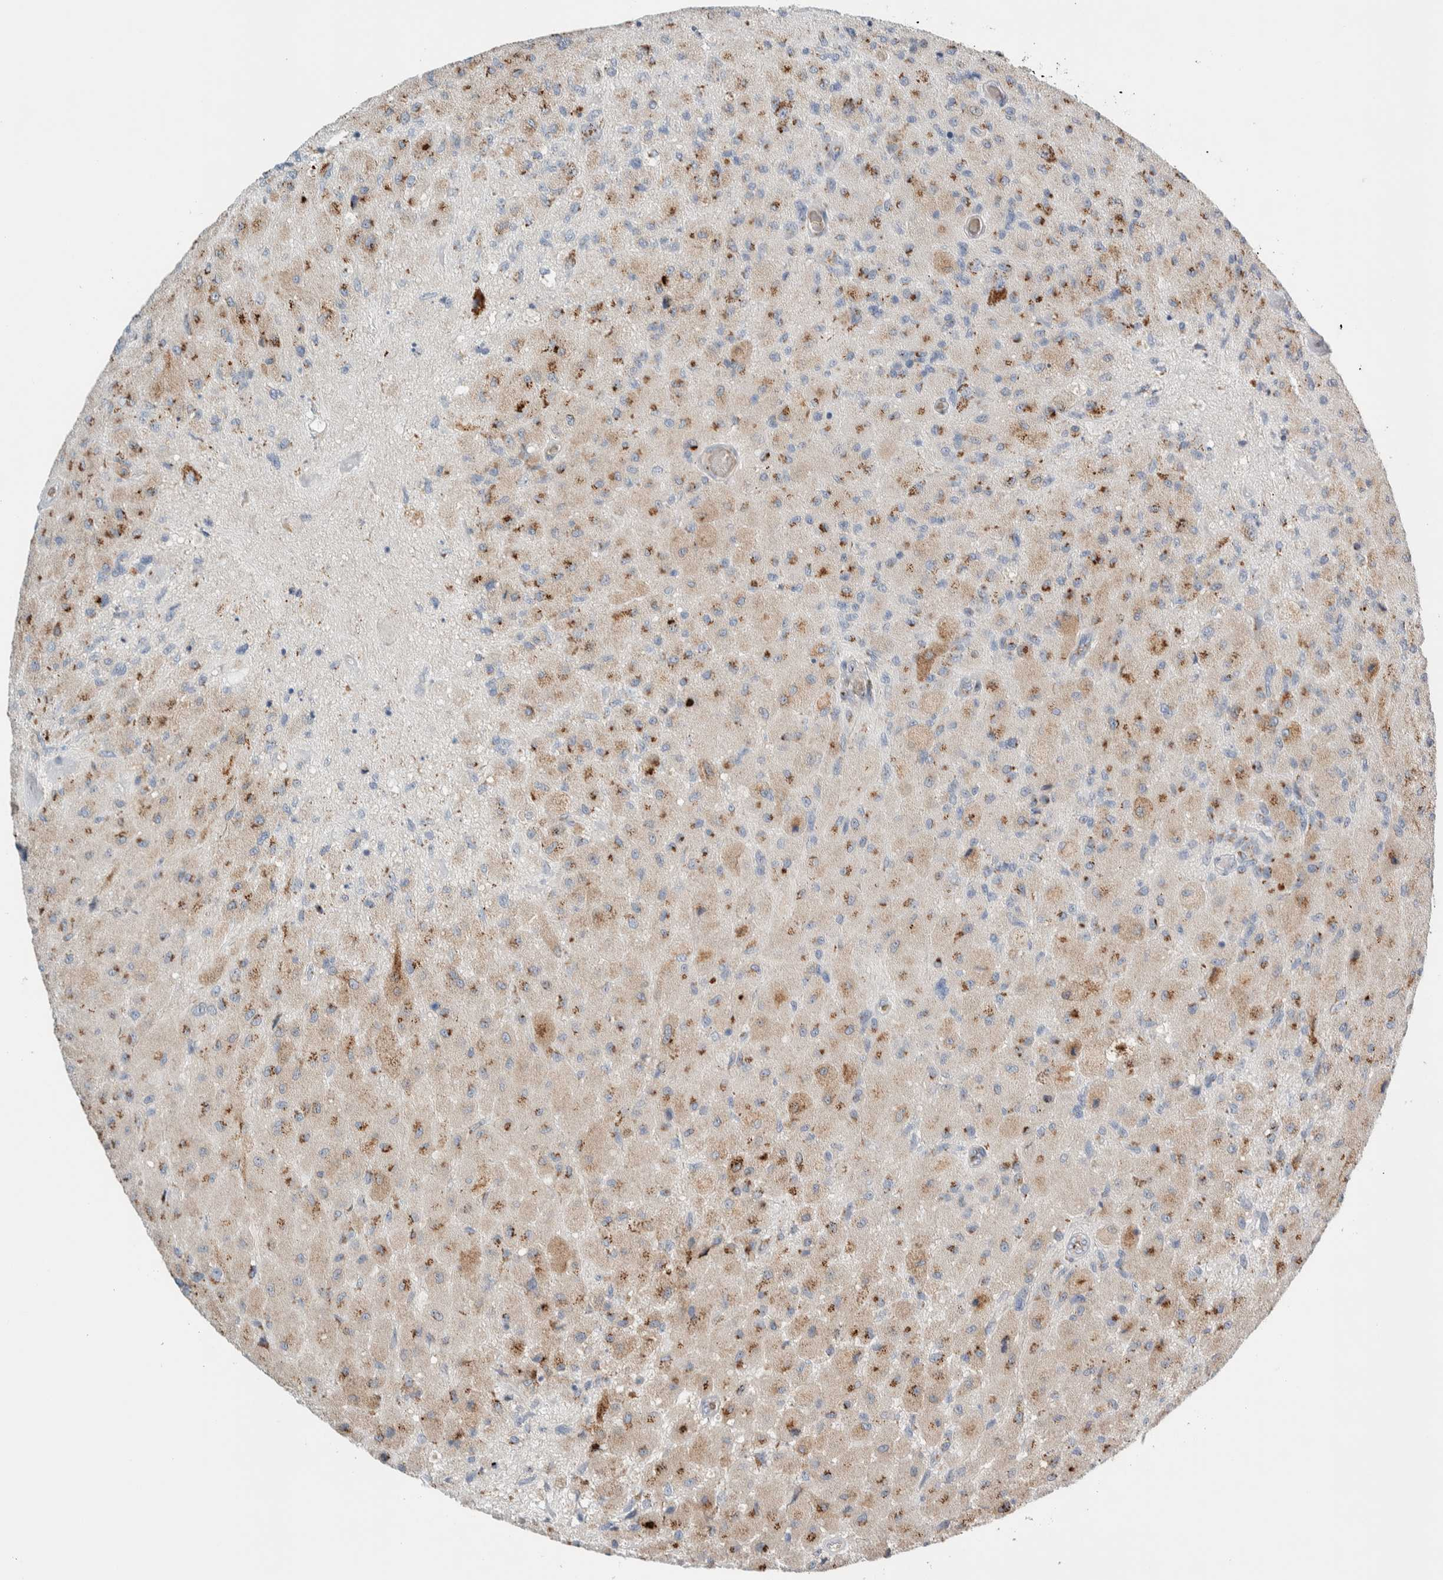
{"staining": {"intensity": "moderate", "quantity": ">75%", "location": "cytoplasmic/membranous"}, "tissue": "glioma", "cell_type": "Tumor cells", "image_type": "cancer", "snomed": [{"axis": "morphology", "description": "Normal tissue, NOS"}, {"axis": "morphology", "description": "Glioma, malignant, High grade"}, {"axis": "topography", "description": "Cerebral cortex"}], "caption": "Protein expression analysis of human malignant high-grade glioma reveals moderate cytoplasmic/membranous staining in about >75% of tumor cells.", "gene": "SLC38A10", "patient": {"sex": "male", "age": 77}}